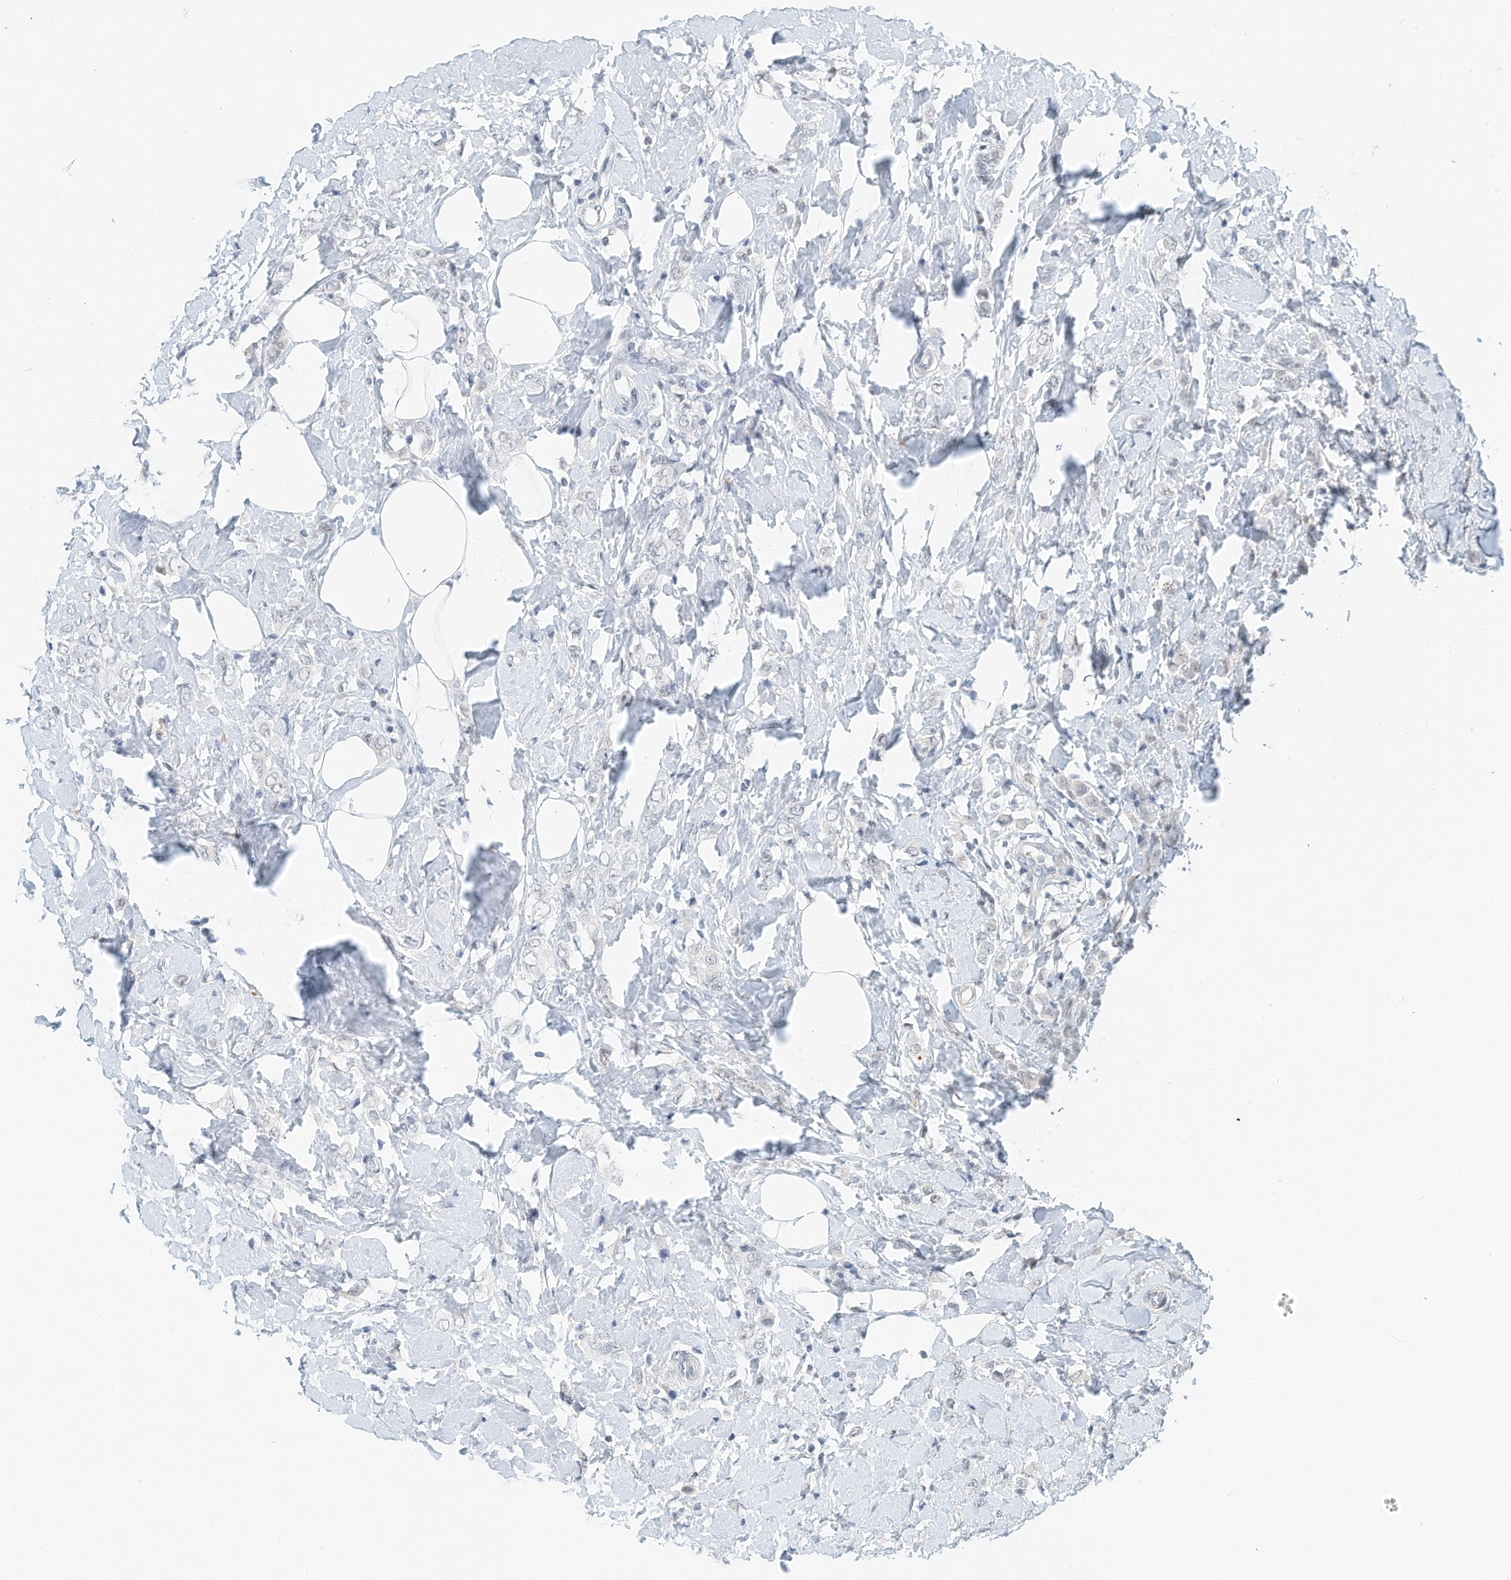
{"staining": {"intensity": "negative", "quantity": "none", "location": "none"}, "tissue": "breast cancer", "cell_type": "Tumor cells", "image_type": "cancer", "snomed": [{"axis": "morphology", "description": "Lobular carcinoma"}, {"axis": "topography", "description": "Breast"}], "caption": "An immunohistochemistry (IHC) image of lobular carcinoma (breast) is shown. There is no staining in tumor cells of lobular carcinoma (breast).", "gene": "ARHGAP28", "patient": {"sex": "female", "age": 47}}